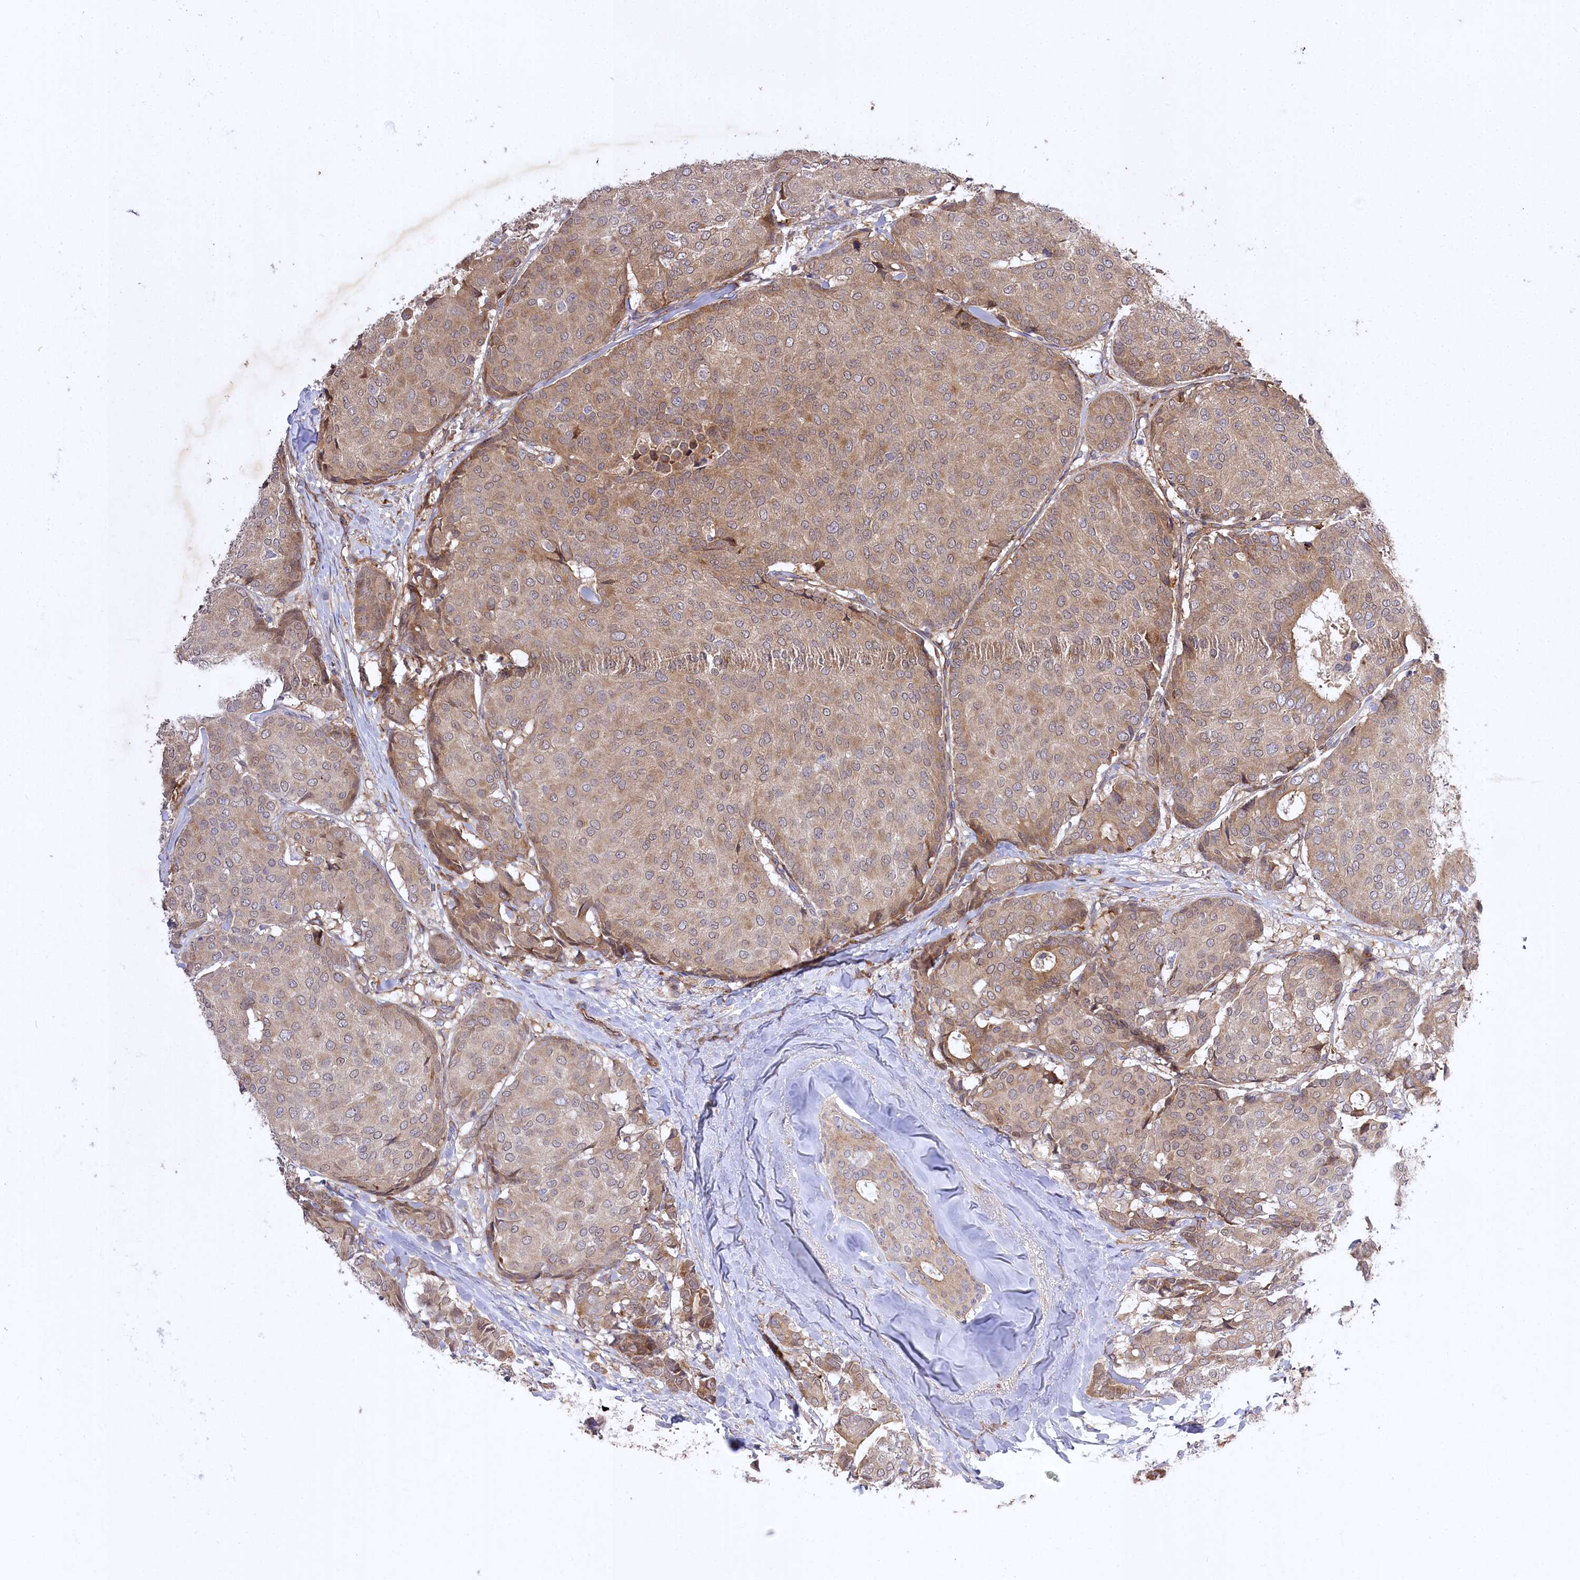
{"staining": {"intensity": "moderate", "quantity": ">75%", "location": "cytoplasmic/membranous"}, "tissue": "breast cancer", "cell_type": "Tumor cells", "image_type": "cancer", "snomed": [{"axis": "morphology", "description": "Duct carcinoma"}, {"axis": "topography", "description": "Breast"}], "caption": "Protein expression analysis of human breast cancer (infiltrating ductal carcinoma) reveals moderate cytoplasmic/membranous positivity in about >75% of tumor cells. (Brightfield microscopy of DAB IHC at high magnification).", "gene": "TRUB1", "patient": {"sex": "female", "age": 75}}